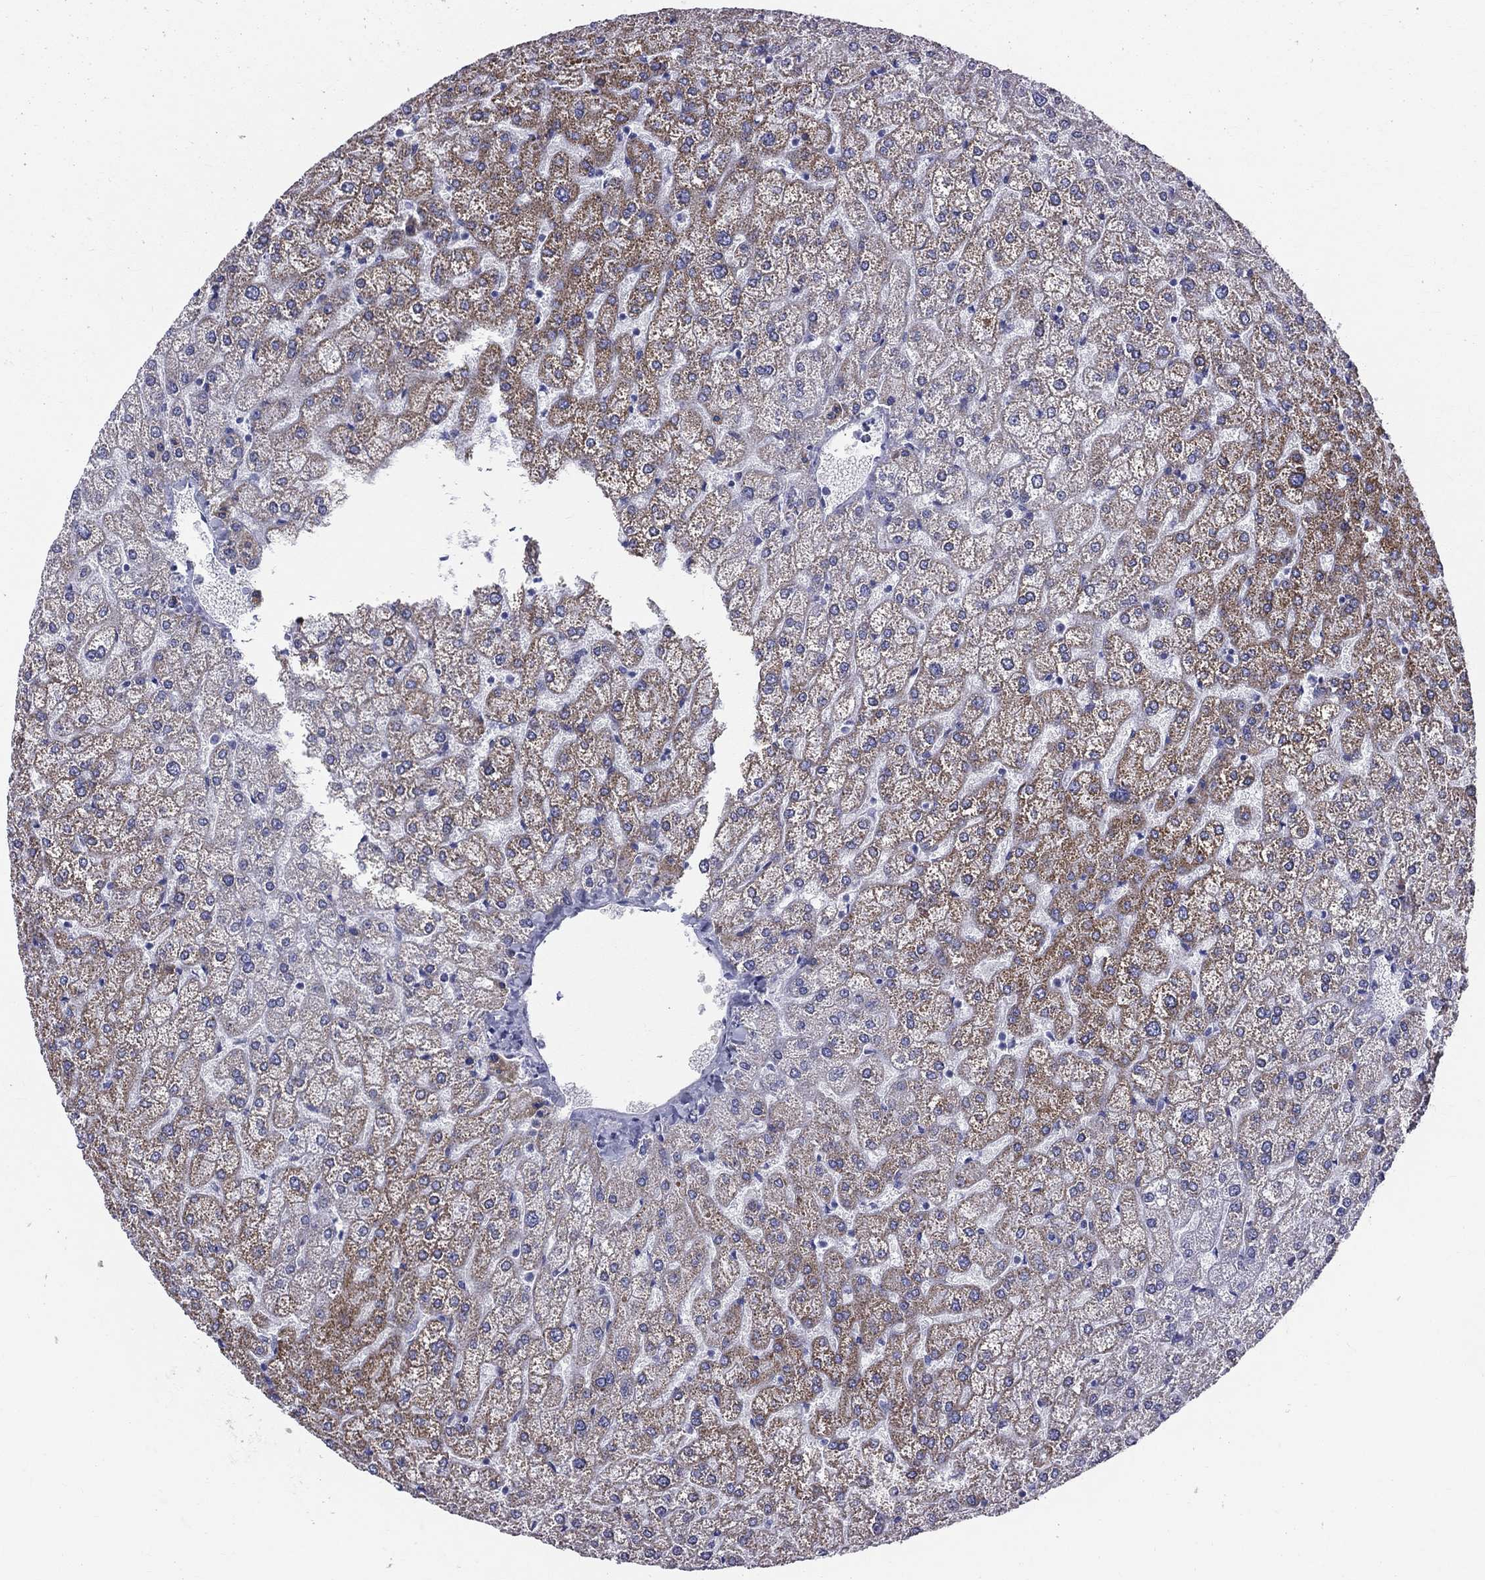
{"staining": {"intensity": "negative", "quantity": "none", "location": "none"}, "tissue": "liver", "cell_type": "Cholangiocytes", "image_type": "normal", "snomed": [{"axis": "morphology", "description": "Normal tissue, NOS"}, {"axis": "topography", "description": "Liver"}], "caption": "This micrograph is of unremarkable liver stained with immunohistochemistry (IHC) to label a protein in brown with the nuclei are counter-stained blue. There is no expression in cholangiocytes.", "gene": "CEP43", "patient": {"sex": "female", "age": 32}}